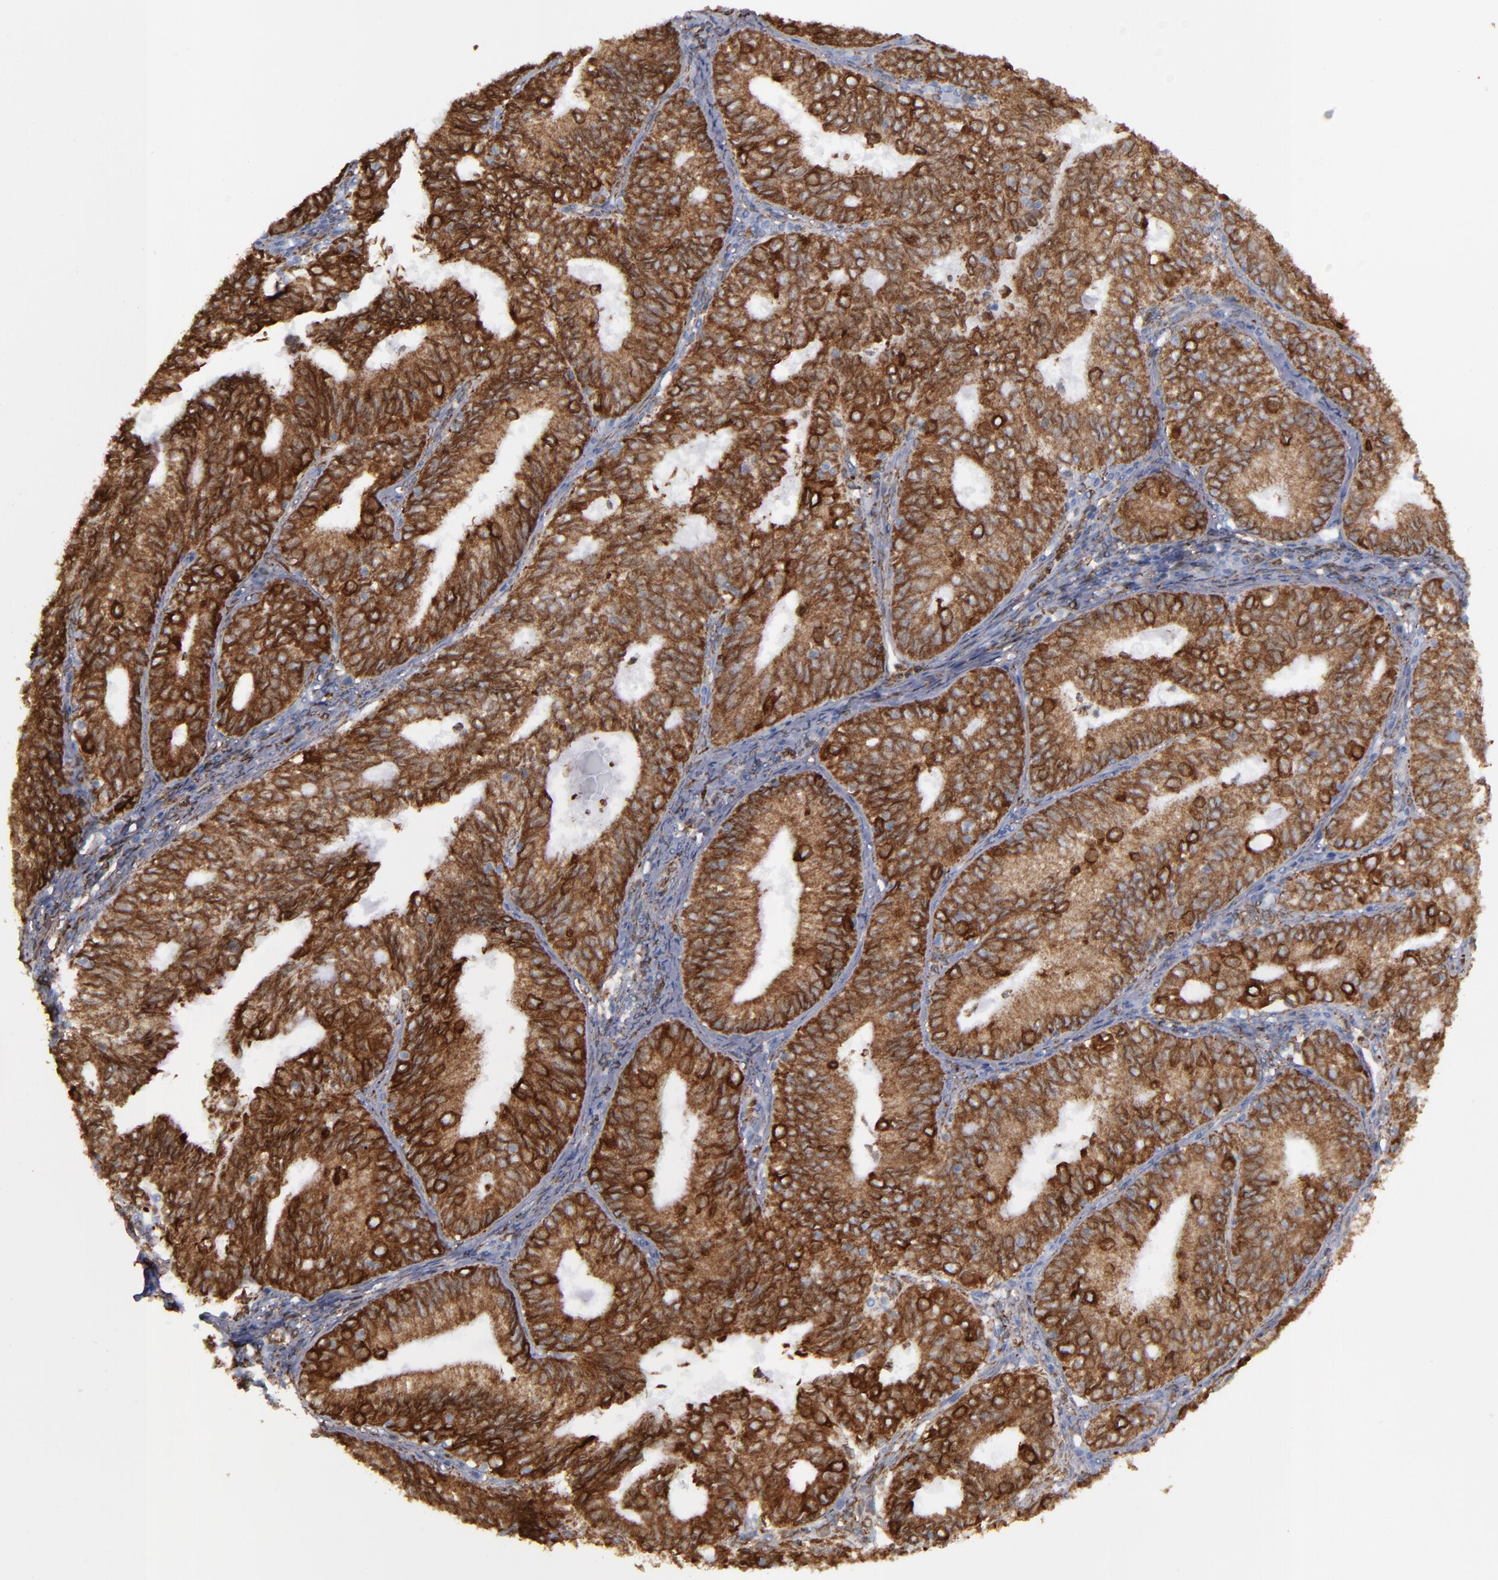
{"staining": {"intensity": "strong", "quantity": ">75%", "location": "cytoplasmic/membranous"}, "tissue": "endometrial cancer", "cell_type": "Tumor cells", "image_type": "cancer", "snomed": [{"axis": "morphology", "description": "Adenocarcinoma, NOS"}, {"axis": "topography", "description": "Endometrium"}], "caption": "IHC image of endometrial adenocarcinoma stained for a protein (brown), which exhibits high levels of strong cytoplasmic/membranous staining in approximately >75% of tumor cells.", "gene": "ERLIN2", "patient": {"sex": "female", "age": 69}}